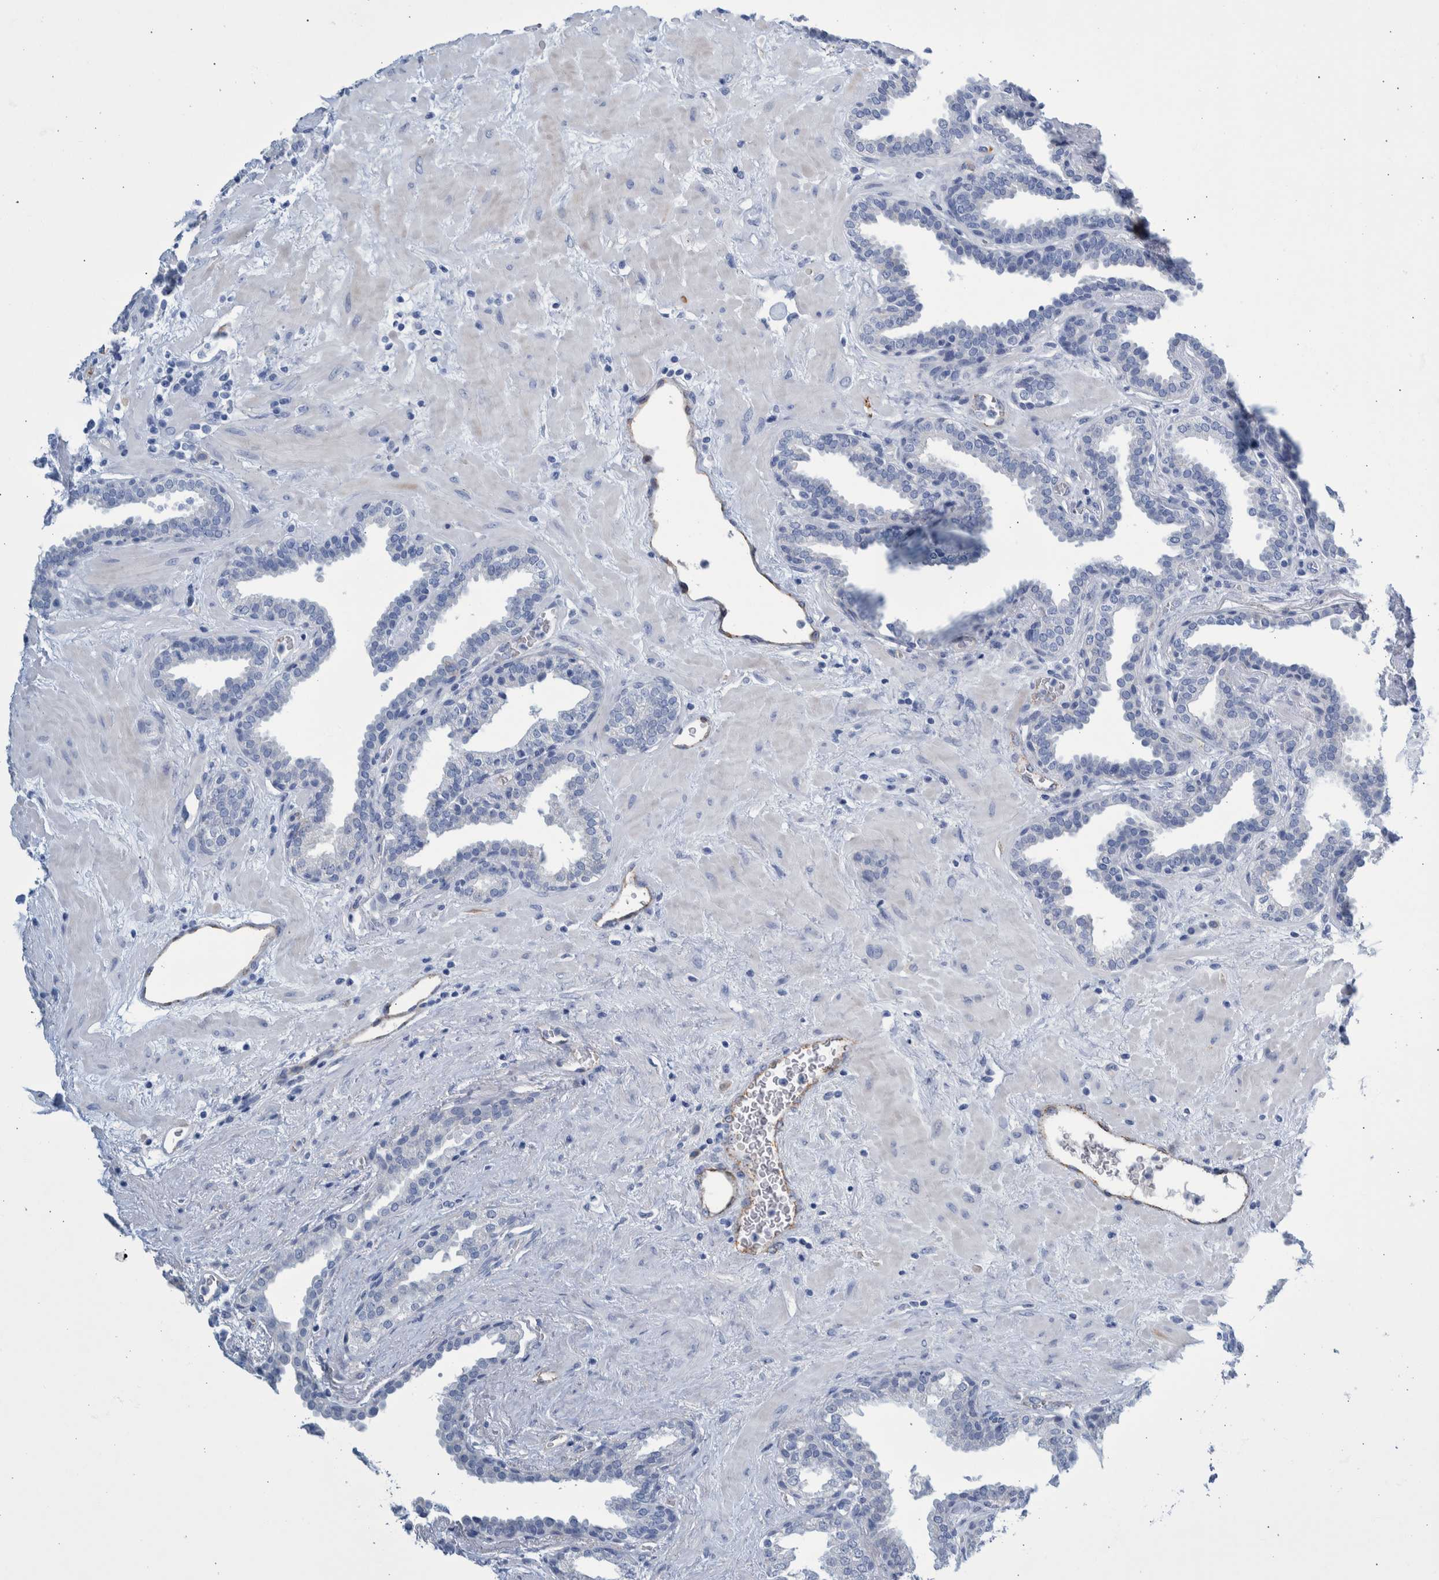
{"staining": {"intensity": "negative", "quantity": "none", "location": "none"}, "tissue": "prostate", "cell_type": "Glandular cells", "image_type": "normal", "snomed": [{"axis": "morphology", "description": "Normal tissue, NOS"}, {"axis": "topography", "description": "Prostate"}], "caption": "Immunohistochemistry (IHC) image of normal prostate: prostate stained with DAB reveals no significant protein staining in glandular cells.", "gene": "SLC34A3", "patient": {"sex": "male", "age": 51}}